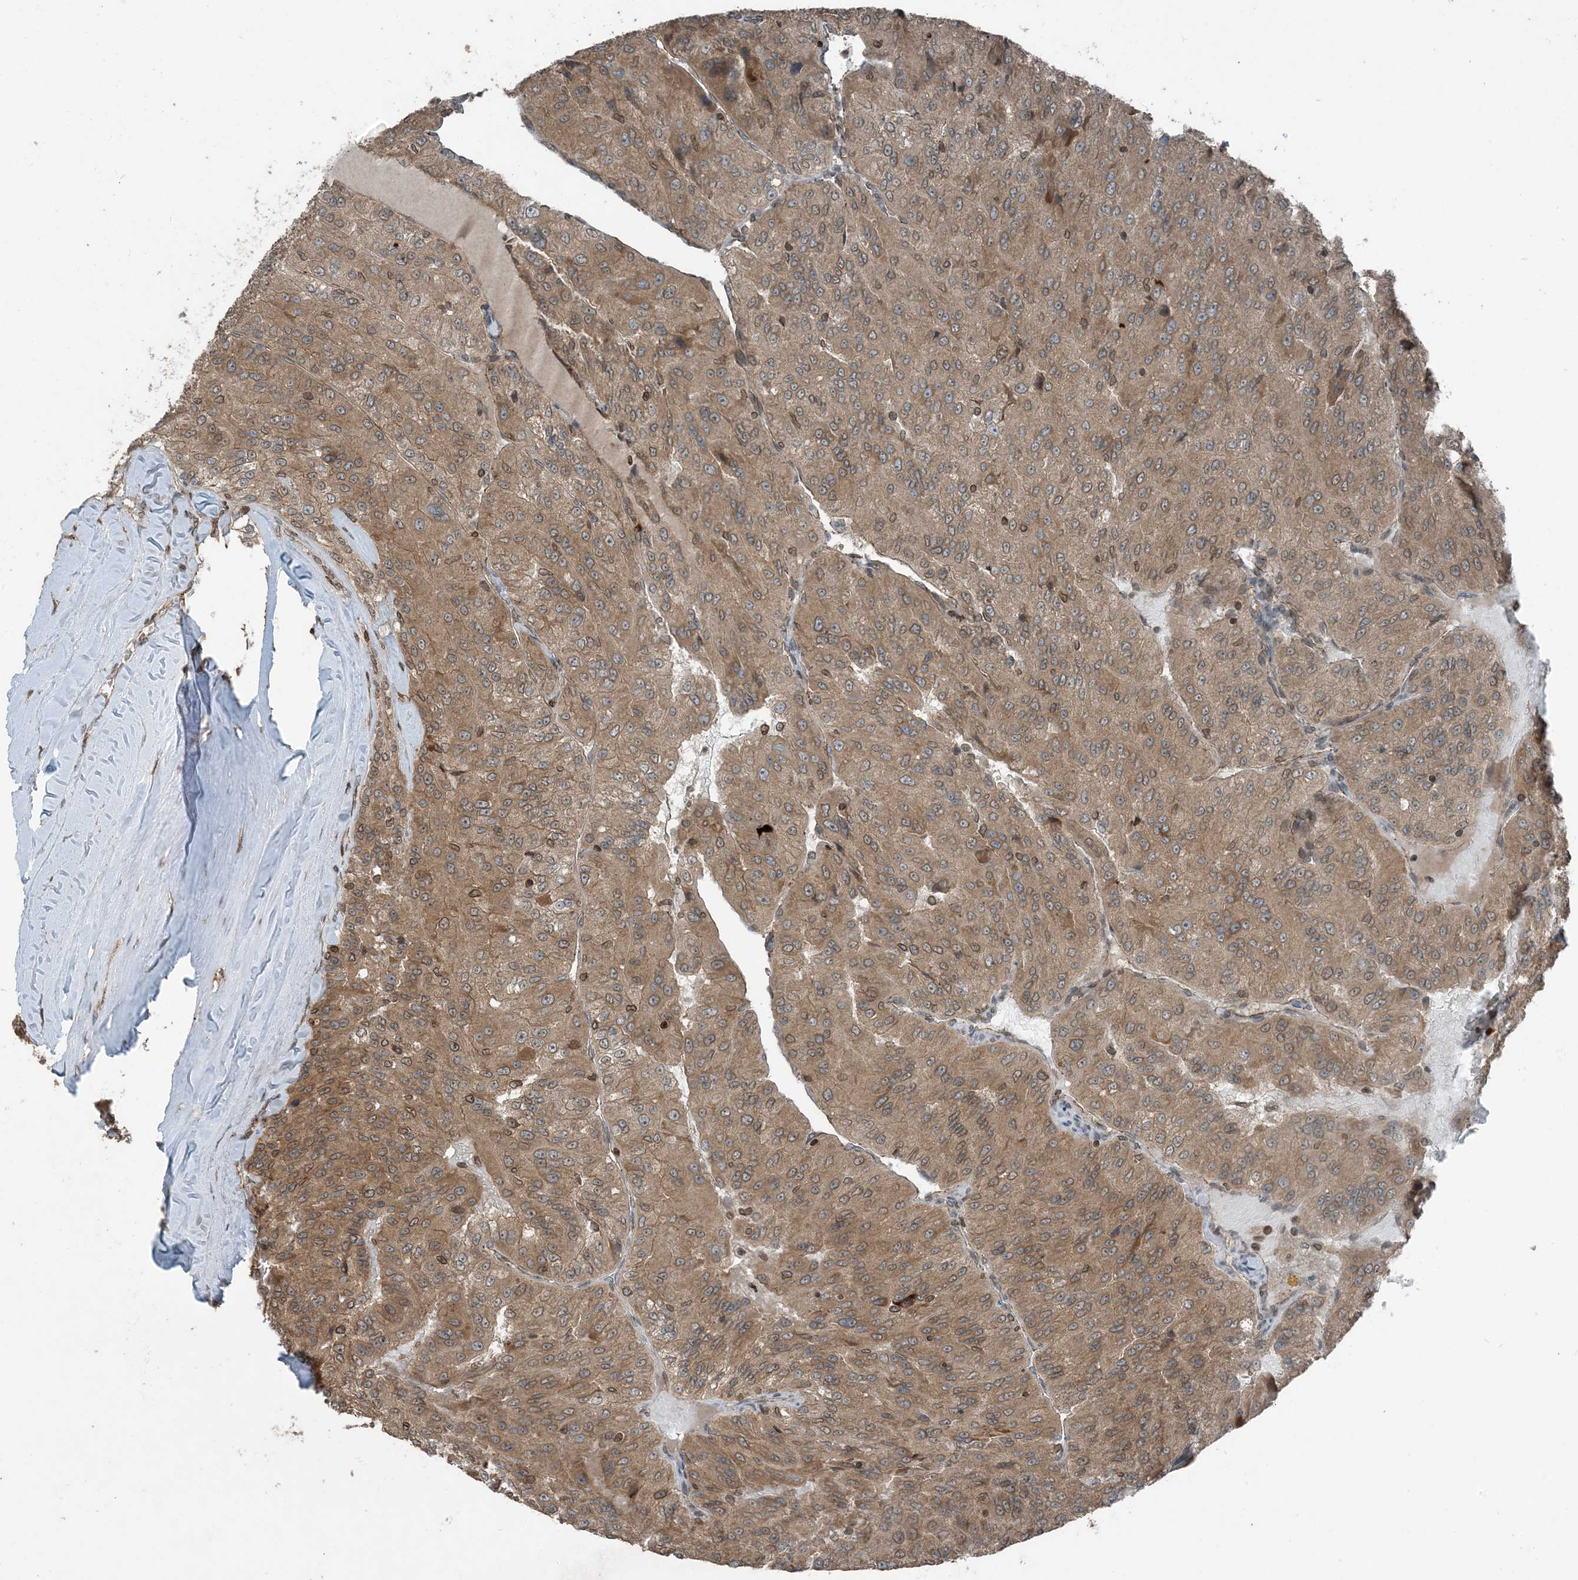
{"staining": {"intensity": "moderate", "quantity": ">75%", "location": "cytoplasmic/membranous,nuclear"}, "tissue": "renal cancer", "cell_type": "Tumor cells", "image_type": "cancer", "snomed": [{"axis": "morphology", "description": "Adenocarcinoma, NOS"}, {"axis": "topography", "description": "Kidney"}], "caption": "Immunohistochemical staining of human adenocarcinoma (renal) shows medium levels of moderate cytoplasmic/membranous and nuclear protein expression in approximately >75% of tumor cells.", "gene": "ZFAND2B", "patient": {"sex": "female", "age": 63}}